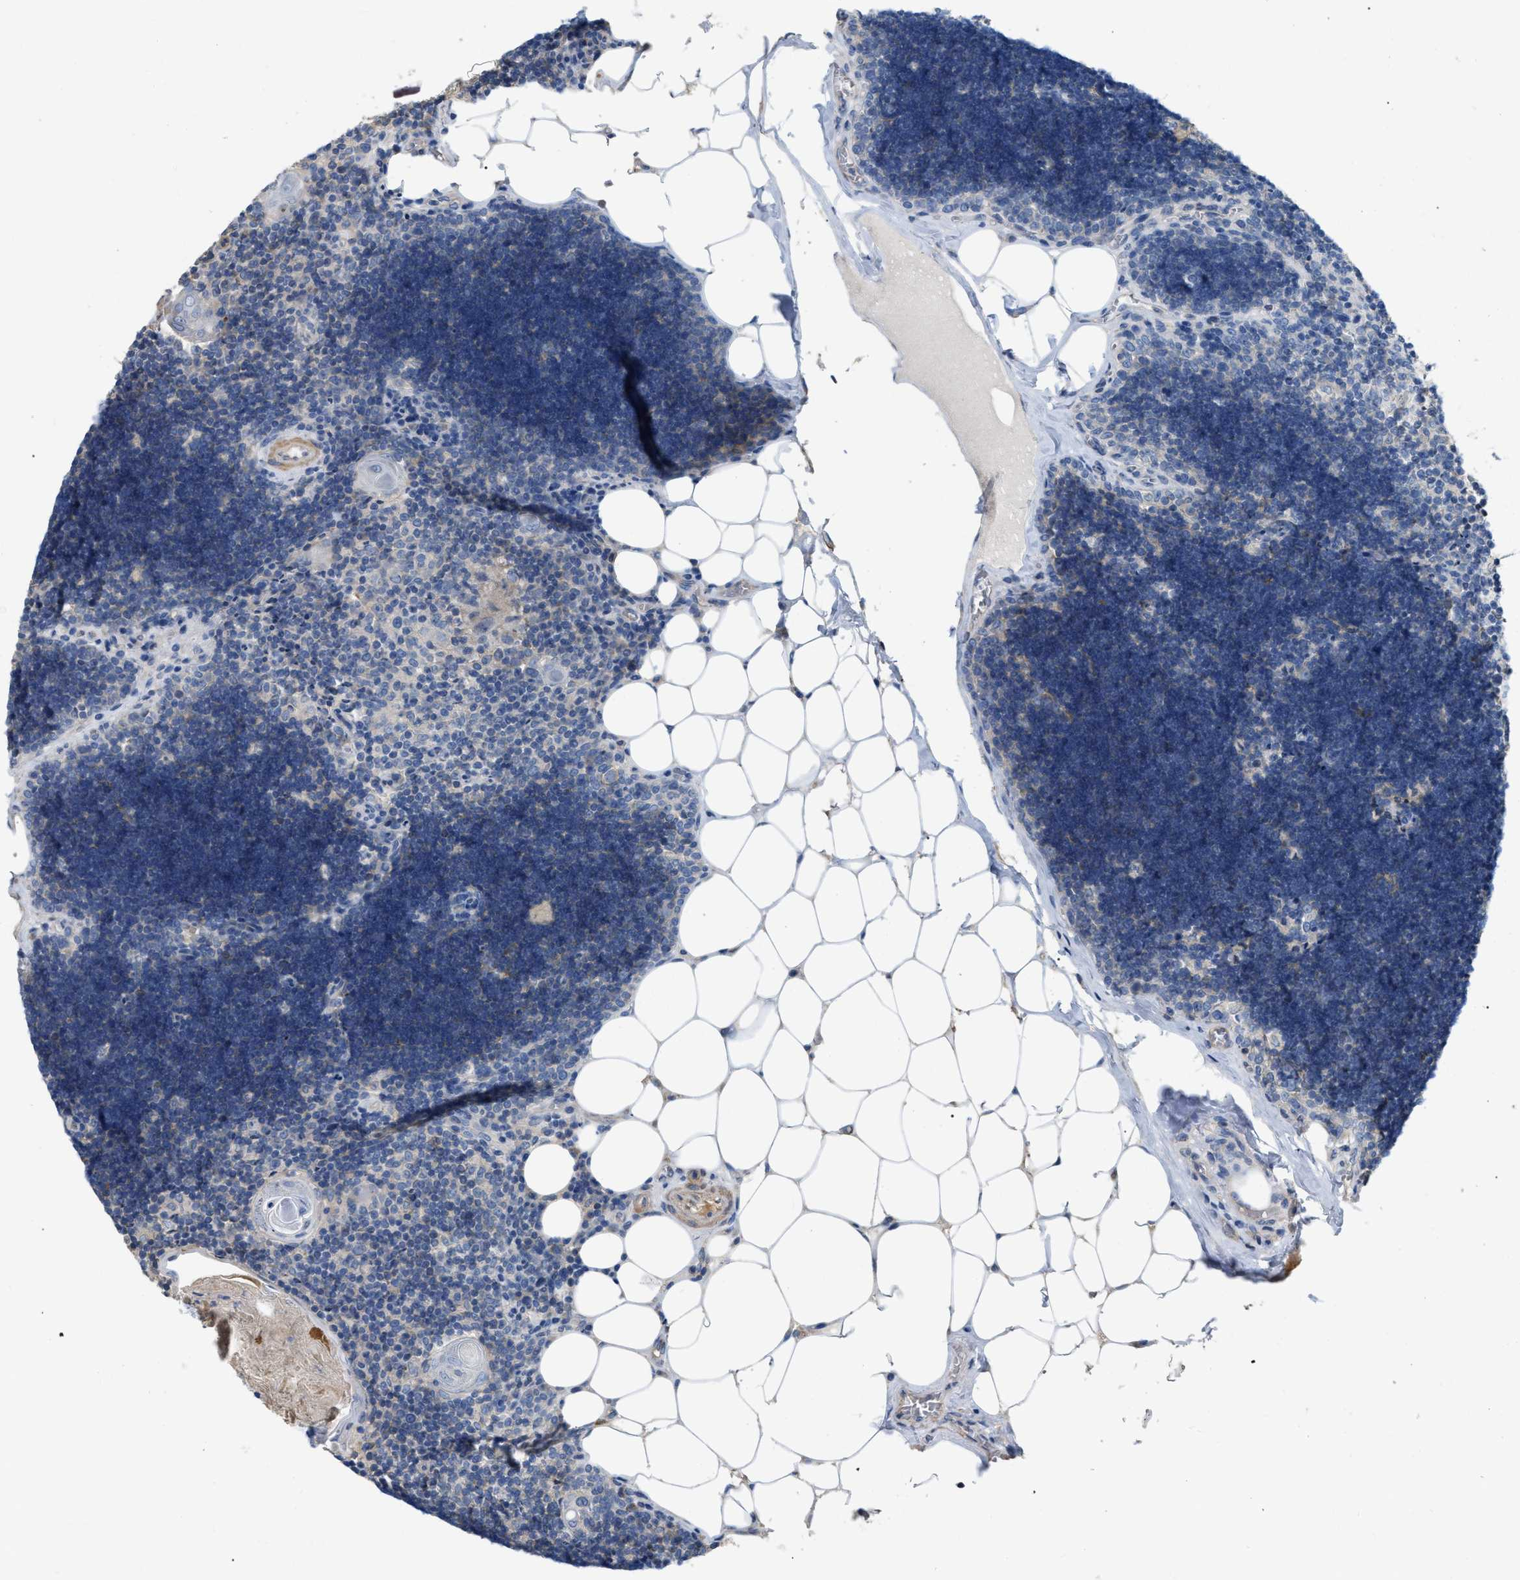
{"staining": {"intensity": "negative", "quantity": "none", "location": "none"}, "tissue": "lymph node", "cell_type": "Germinal center cells", "image_type": "normal", "snomed": [{"axis": "morphology", "description": "Normal tissue, NOS"}, {"axis": "topography", "description": "Lymph node"}], "caption": "DAB immunohistochemical staining of normal human lymph node displays no significant staining in germinal center cells.", "gene": "DHX58", "patient": {"sex": "male", "age": 33}}